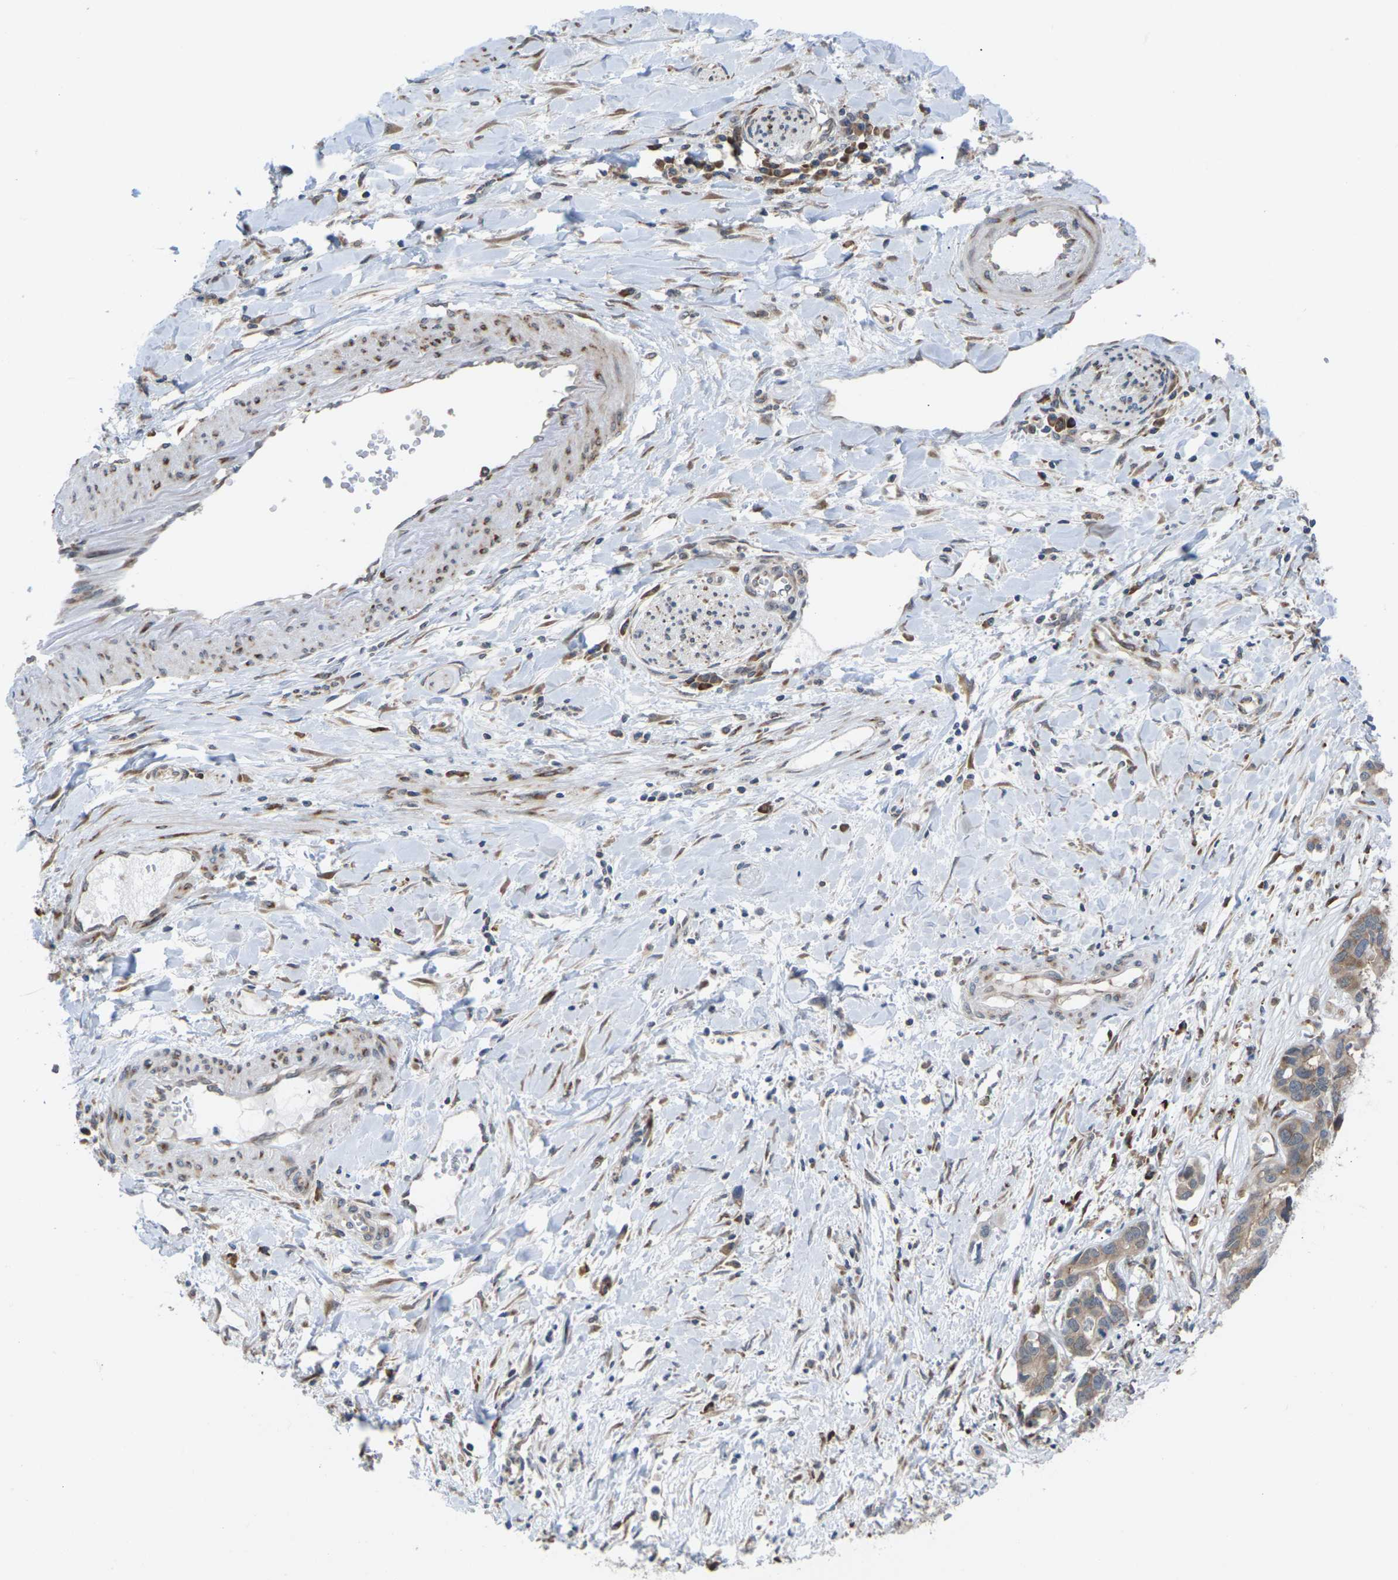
{"staining": {"intensity": "moderate", "quantity": "25%-75%", "location": "cytoplasmic/membranous"}, "tissue": "liver cancer", "cell_type": "Tumor cells", "image_type": "cancer", "snomed": [{"axis": "morphology", "description": "Cholangiocarcinoma"}, {"axis": "topography", "description": "Liver"}], "caption": "Immunohistochemistry staining of liver cancer, which exhibits medium levels of moderate cytoplasmic/membranous staining in approximately 25%-75% of tumor cells indicating moderate cytoplasmic/membranous protein positivity. The staining was performed using DAB (brown) for protein detection and nuclei were counterstained in hematoxylin (blue).", "gene": "PDZK1IP1", "patient": {"sex": "female", "age": 65}}